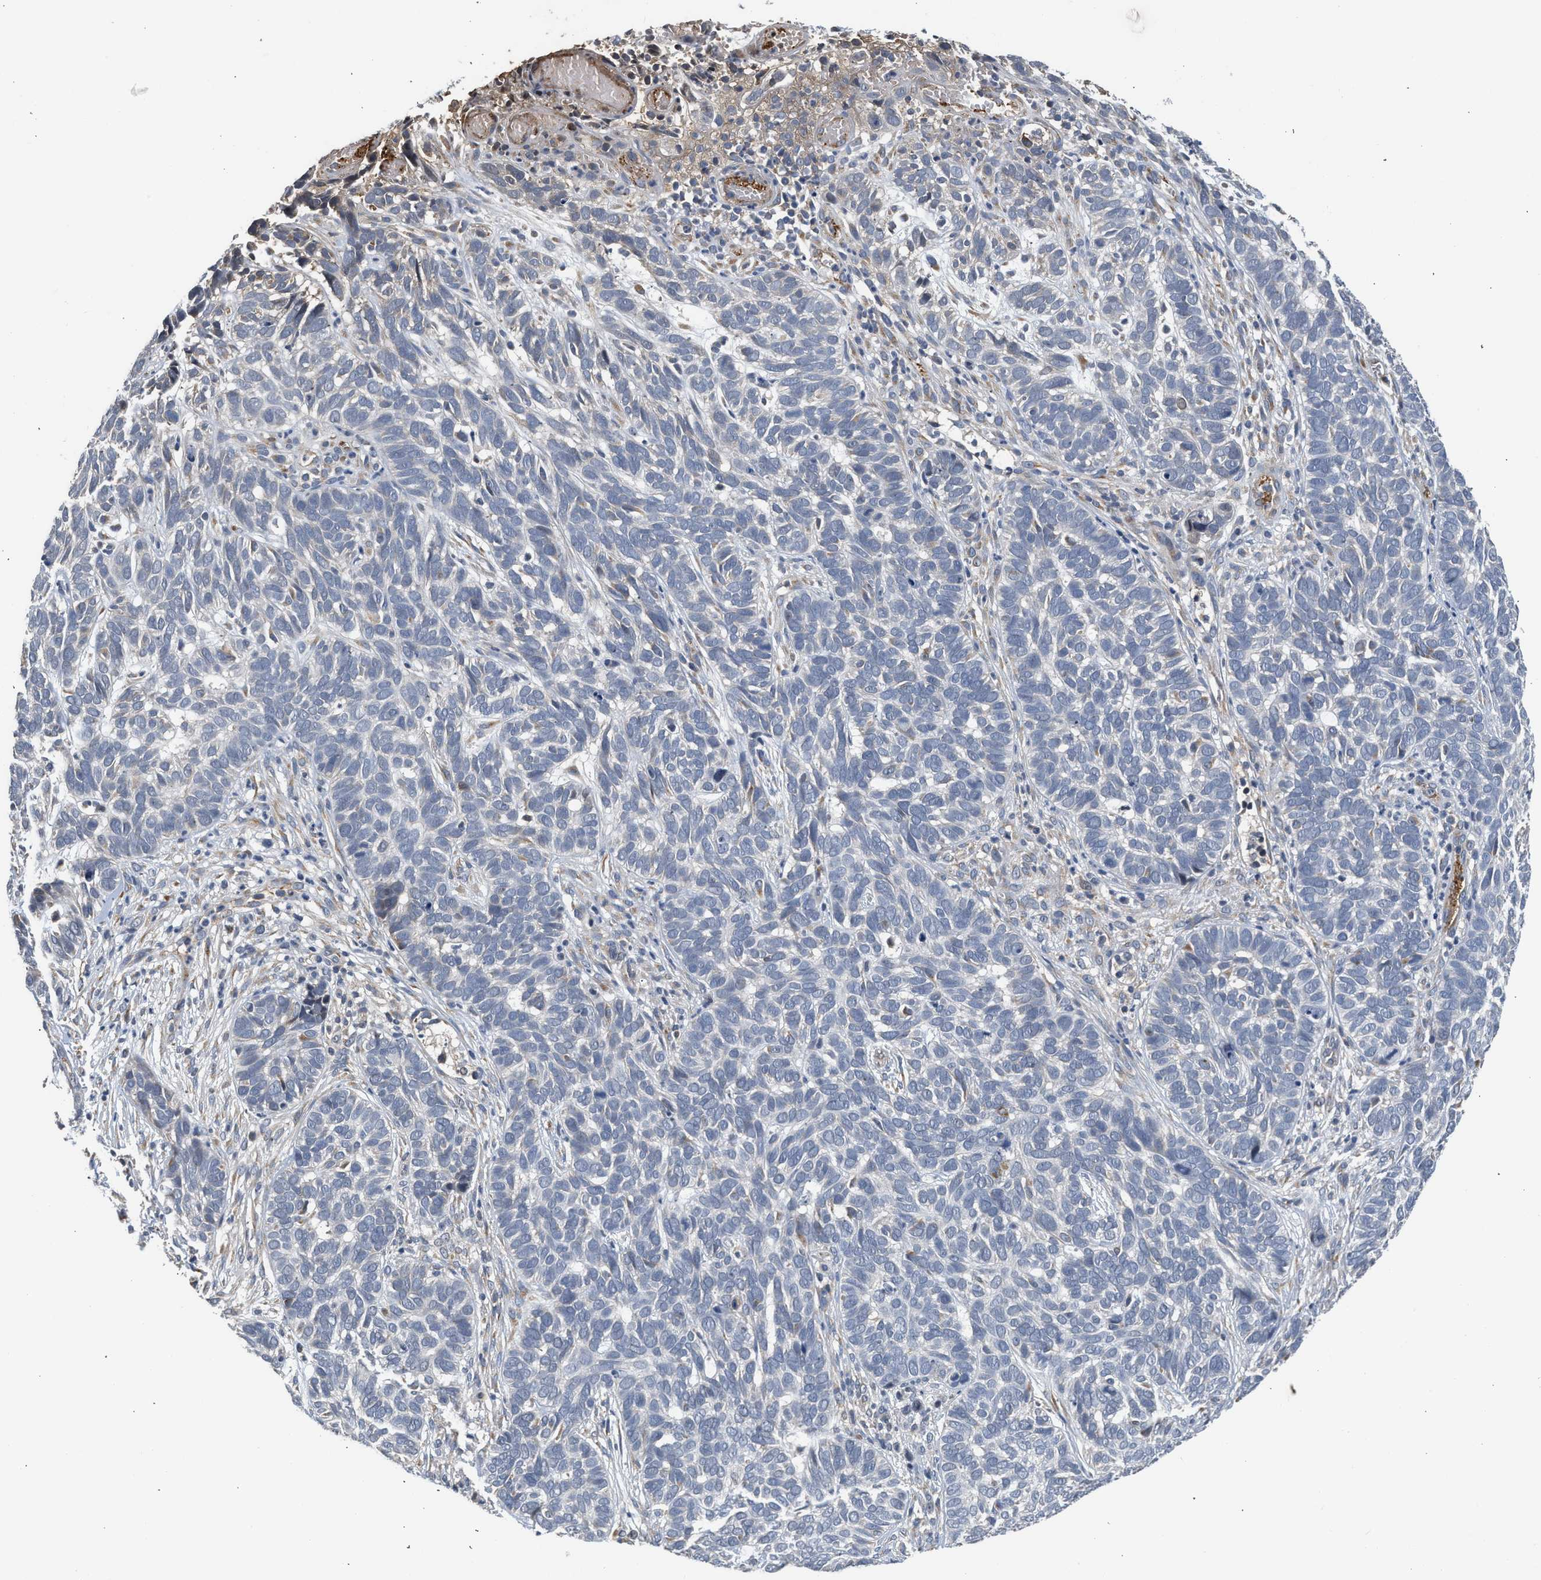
{"staining": {"intensity": "negative", "quantity": "none", "location": "none"}, "tissue": "skin cancer", "cell_type": "Tumor cells", "image_type": "cancer", "snomed": [{"axis": "morphology", "description": "Basal cell carcinoma"}, {"axis": "topography", "description": "Skin"}], "caption": "A micrograph of human basal cell carcinoma (skin) is negative for staining in tumor cells.", "gene": "PIM1", "patient": {"sex": "male", "age": 87}}